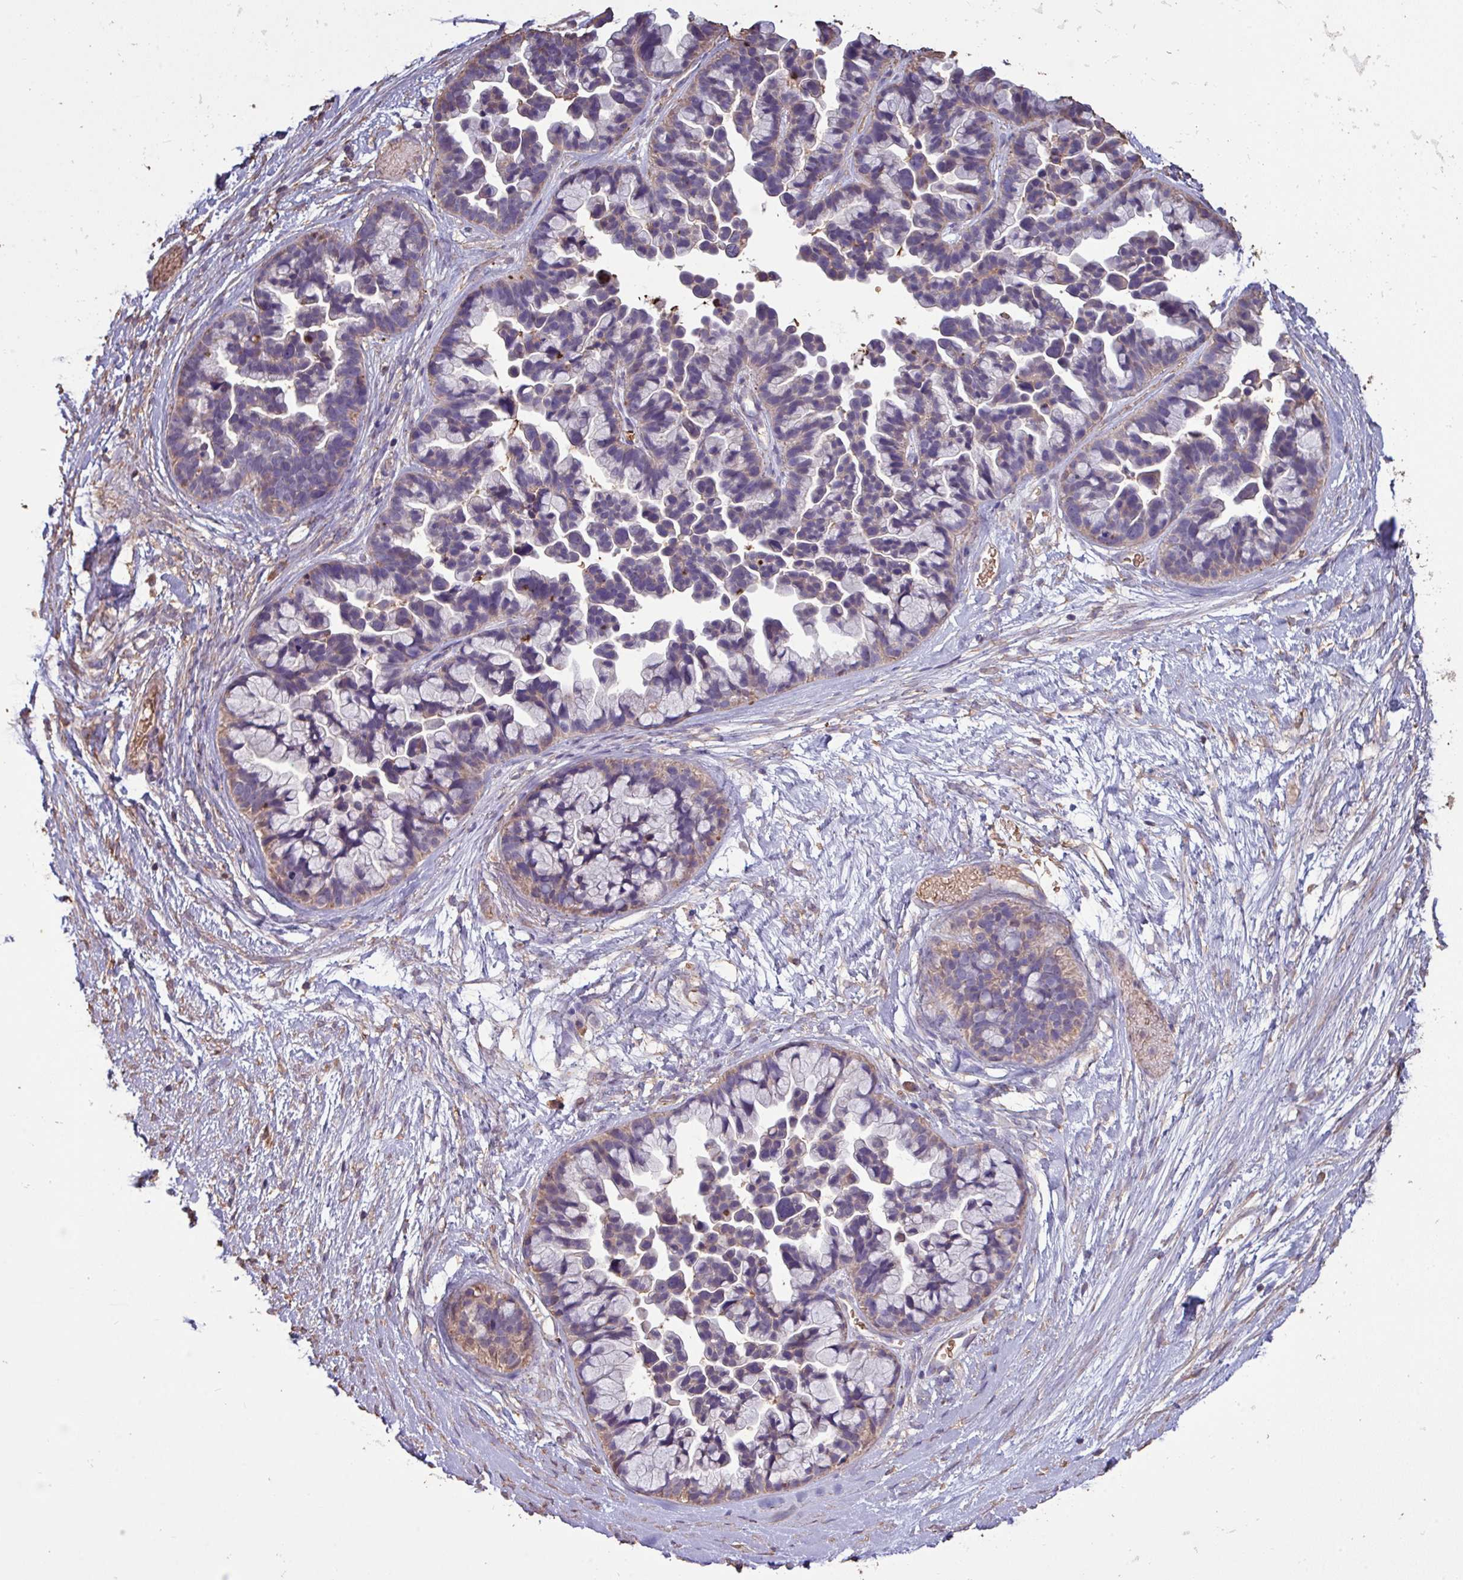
{"staining": {"intensity": "weak", "quantity": "25%-75%", "location": "cytoplasmic/membranous"}, "tissue": "ovarian cancer", "cell_type": "Tumor cells", "image_type": "cancer", "snomed": [{"axis": "morphology", "description": "Cystadenocarcinoma, serous, NOS"}, {"axis": "topography", "description": "Ovary"}], "caption": "A high-resolution image shows immunohistochemistry staining of serous cystadenocarcinoma (ovarian), which shows weak cytoplasmic/membranous positivity in about 25%-75% of tumor cells.", "gene": "CAMK2B", "patient": {"sex": "female", "age": 56}}